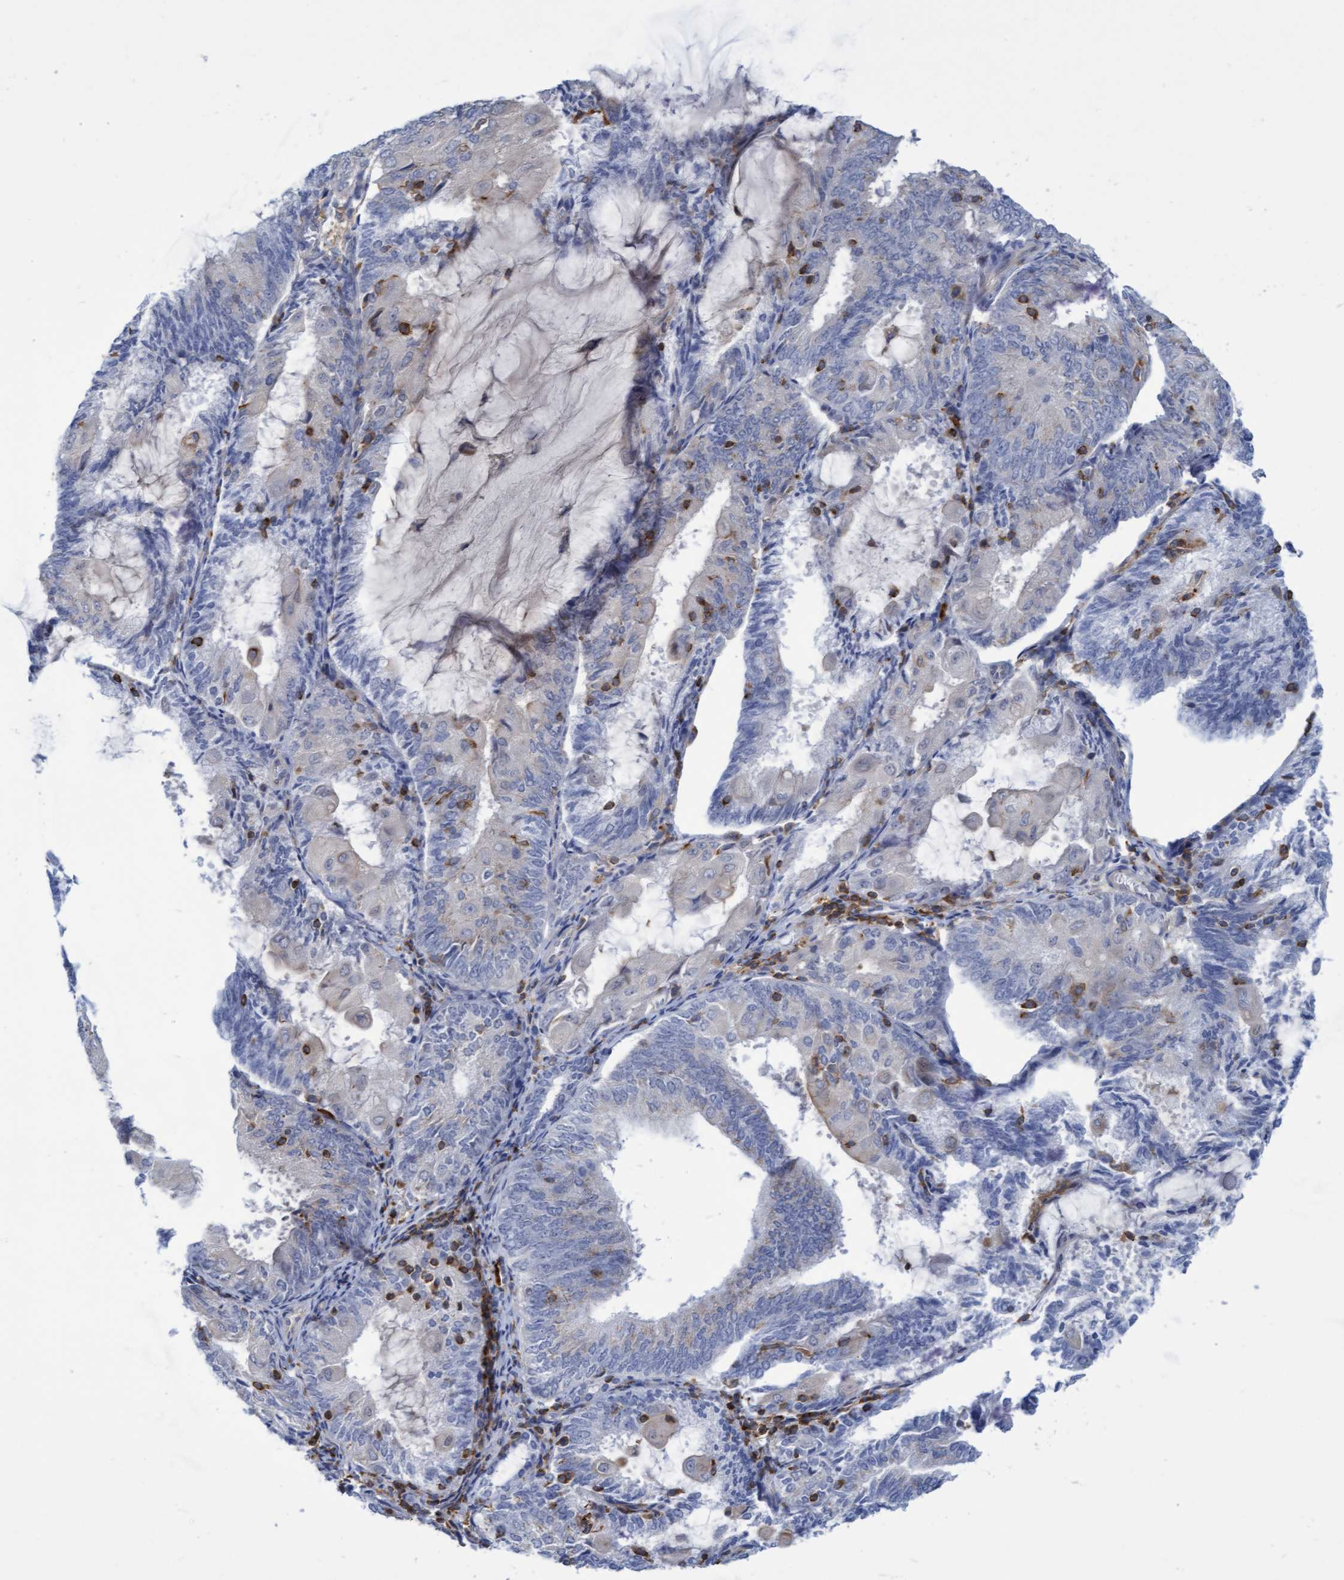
{"staining": {"intensity": "negative", "quantity": "none", "location": "none"}, "tissue": "endometrial cancer", "cell_type": "Tumor cells", "image_type": "cancer", "snomed": [{"axis": "morphology", "description": "Adenocarcinoma, NOS"}, {"axis": "topography", "description": "Endometrium"}], "caption": "This is a image of immunohistochemistry (IHC) staining of endometrial adenocarcinoma, which shows no expression in tumor cells. The staining was performed using DAB to visualize the protein expression in brown, while the nuclei were stained in blue with hematoxylin (Magnification: 20x).", "gene": "FNBP1", "patient": {"sex": "female", "age": 81}}